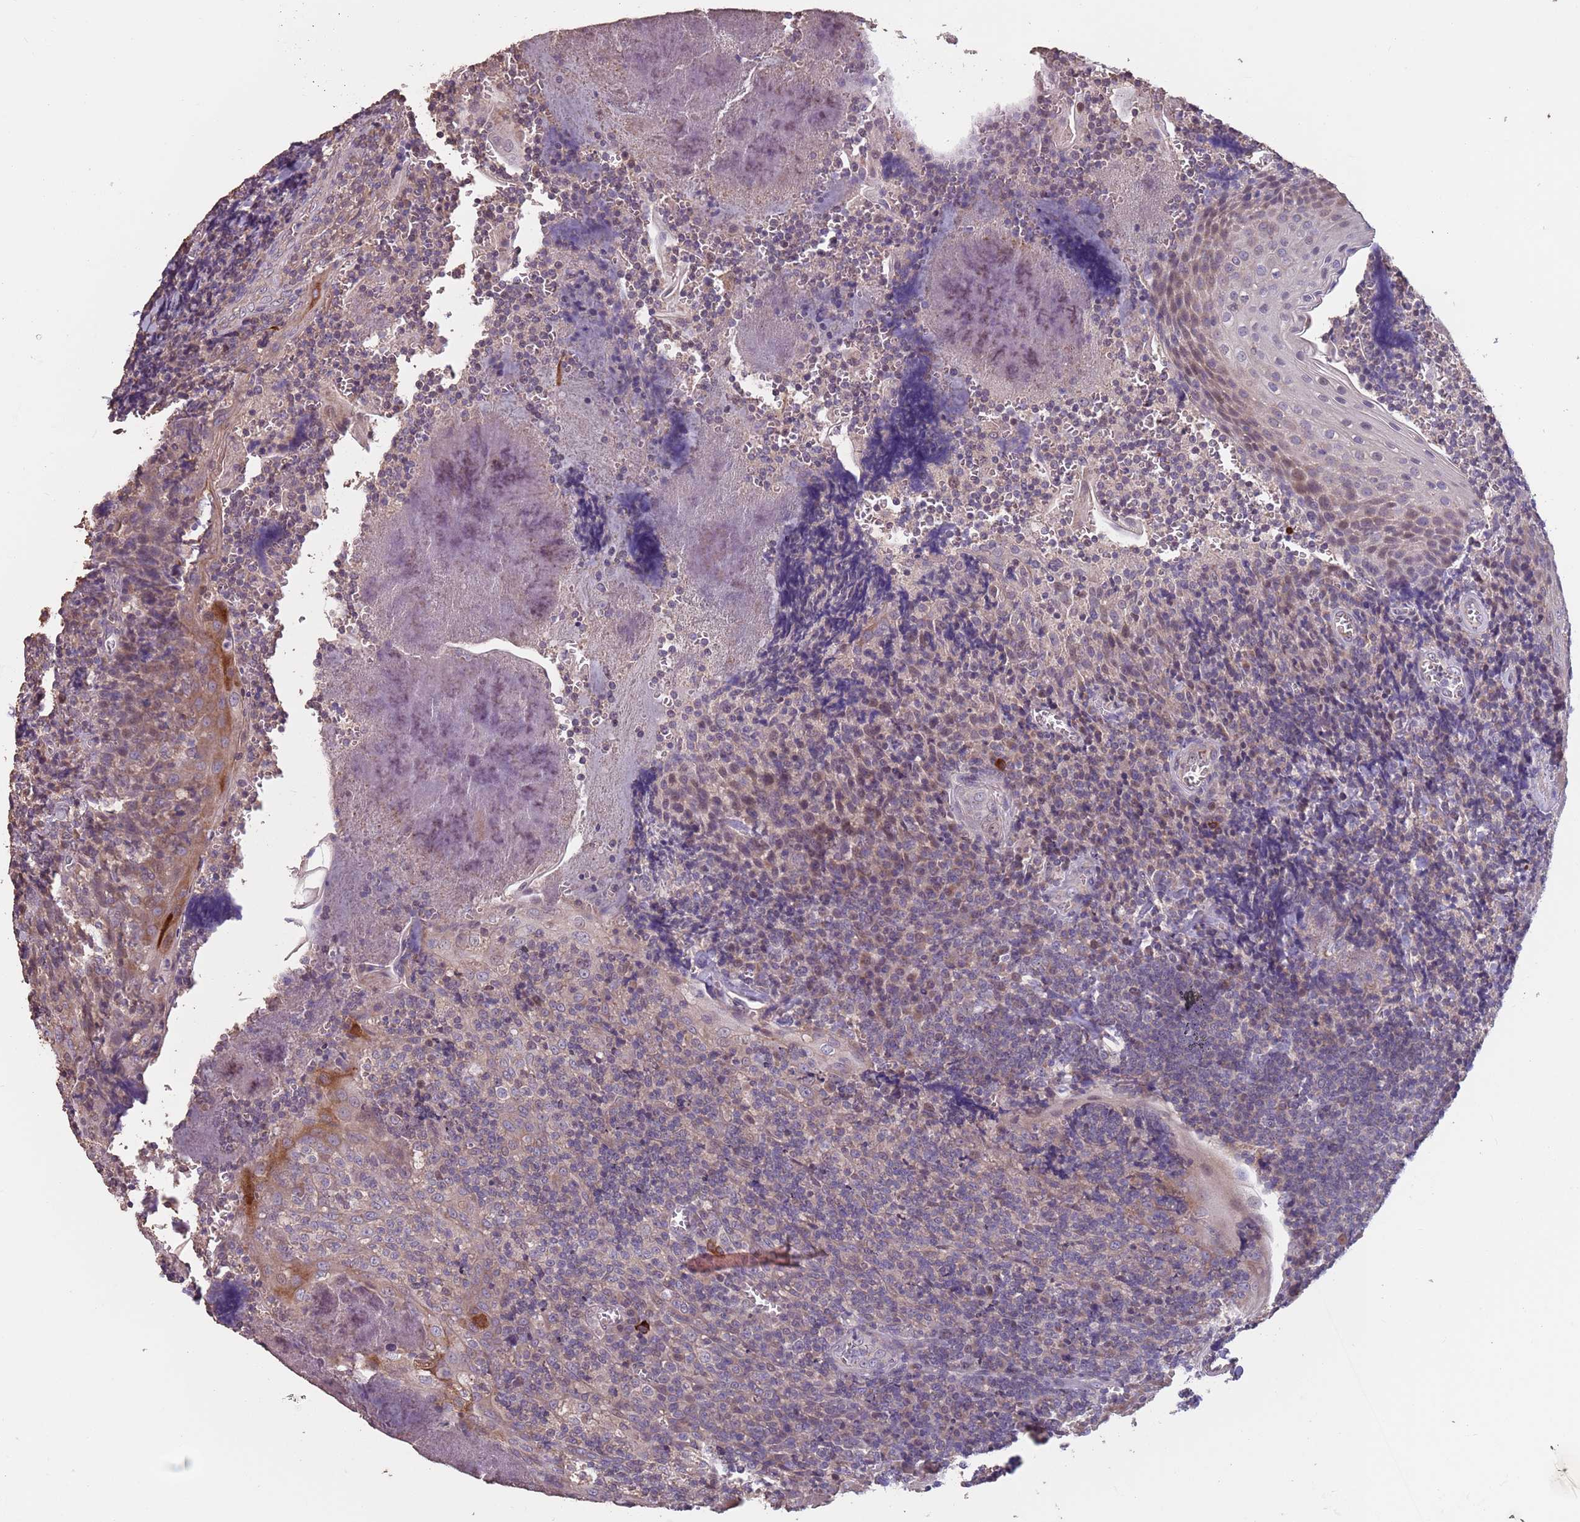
{"staining": {"intensity": "negative", "quantity": "none", "location": "none"}, "tissue": "tonsil", "cell_type": "Germinal center cells", "image_type": "normal", "snomed": [{"axis": "morphology", "description": "Normal tissue, NOS"}, {"axis": "topography", "description": "Tonsil"}], "caption": "The image exhibits no staining of germinal center cells in benign tonsil. (DAB (3,3'-diaminobenzidine) IHC visualized using brightfield microscopy, high magnification).", "gene": "MBD3L1", "patient": {"sex": "male", "age": 27}}